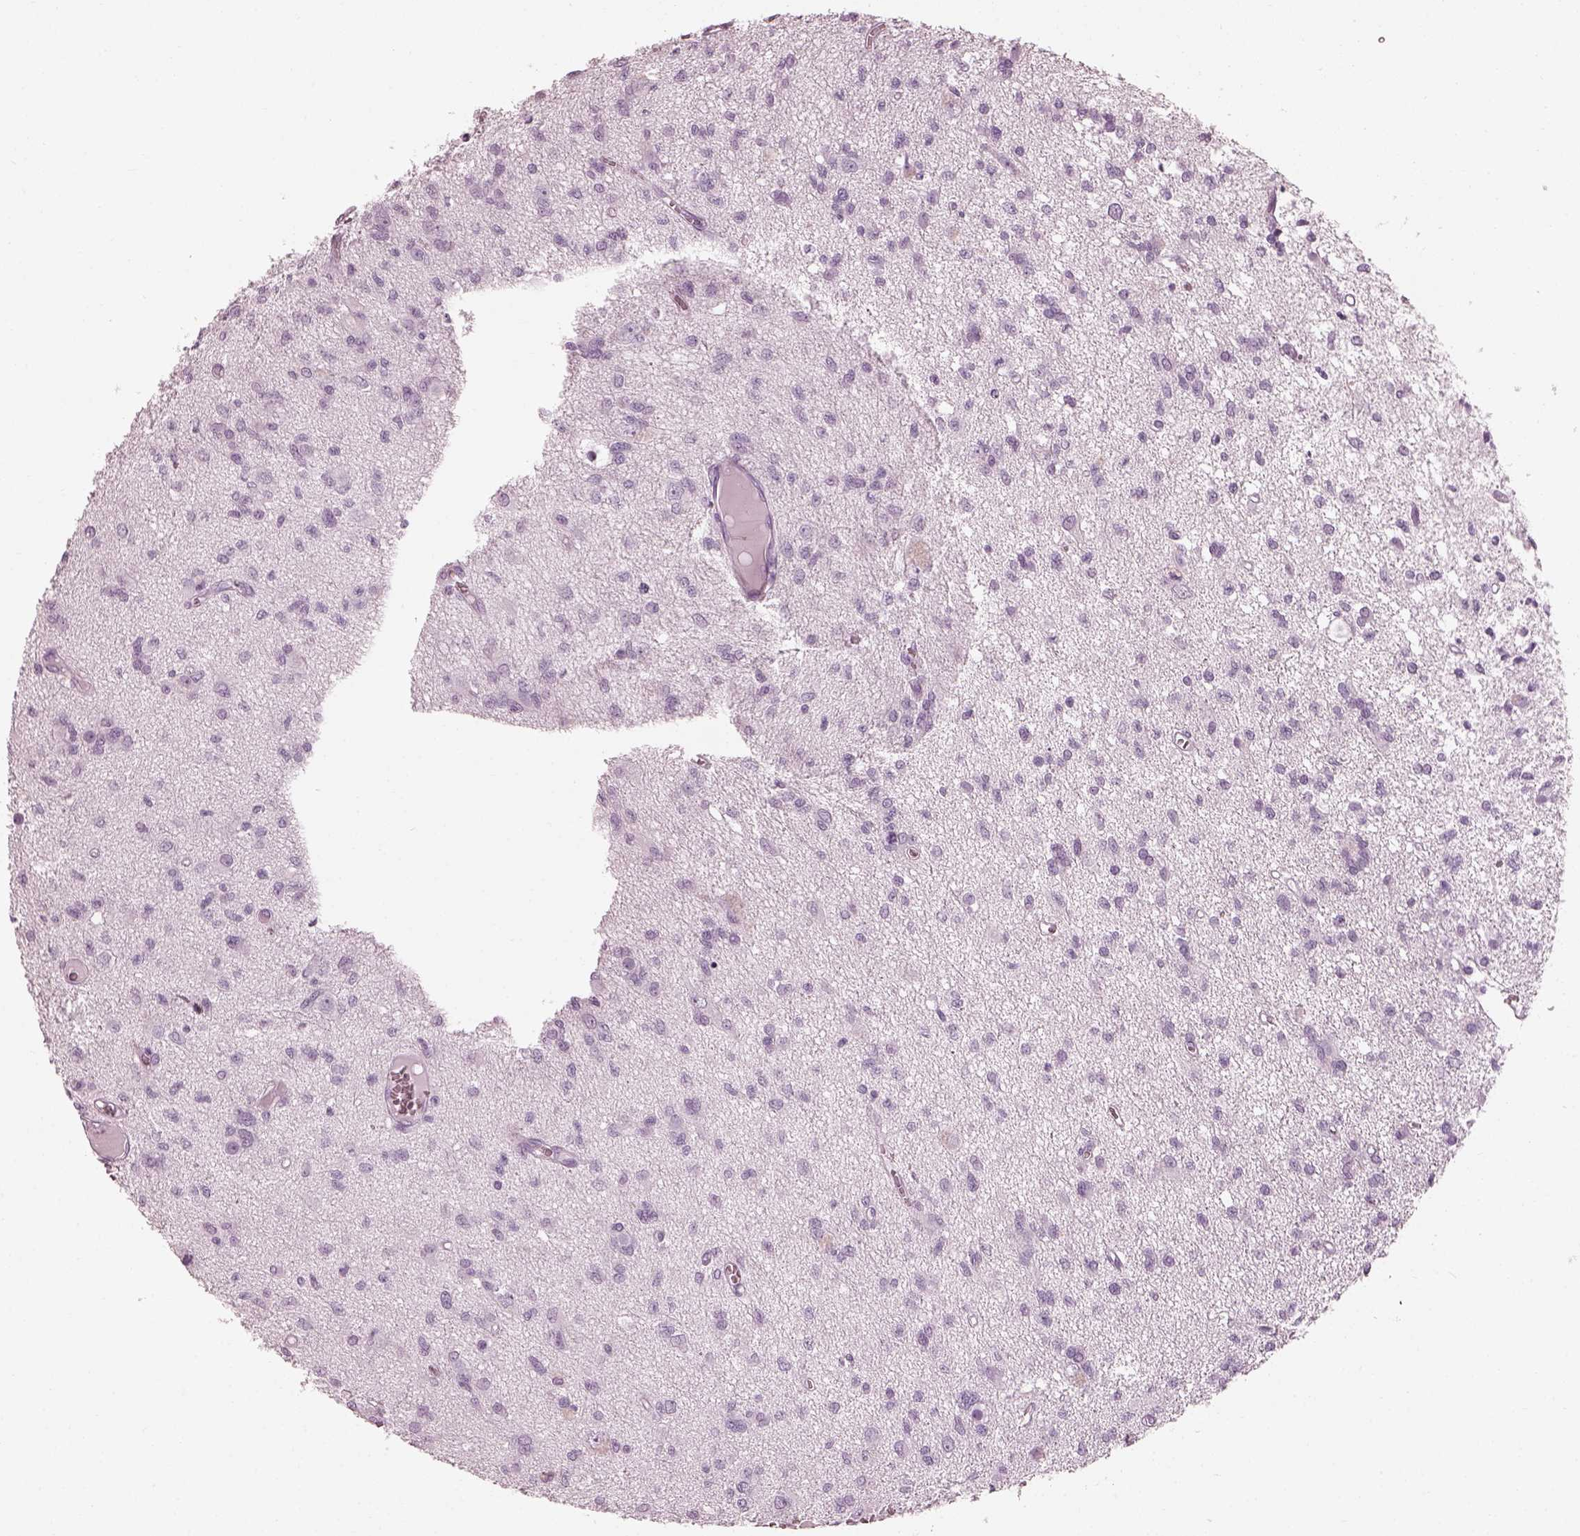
{"staining": {"intensity": "negative", "quantity": "none", "location": "none"}, "tissue": "glioma", "cell_type": "Tumor cells", "image_type": "cancer", "snomed": [{"axis": "morphology", "description": "Glioma, malignant, Low grade"}, {"axis": "topography", "description": "Brain"}], "caption": "Immunohistochemical staining of glioma exhibits no significant positivity in tumor cells.", "gene": "TCHHL1", "patient": {"sex": "male", "age": 64}}